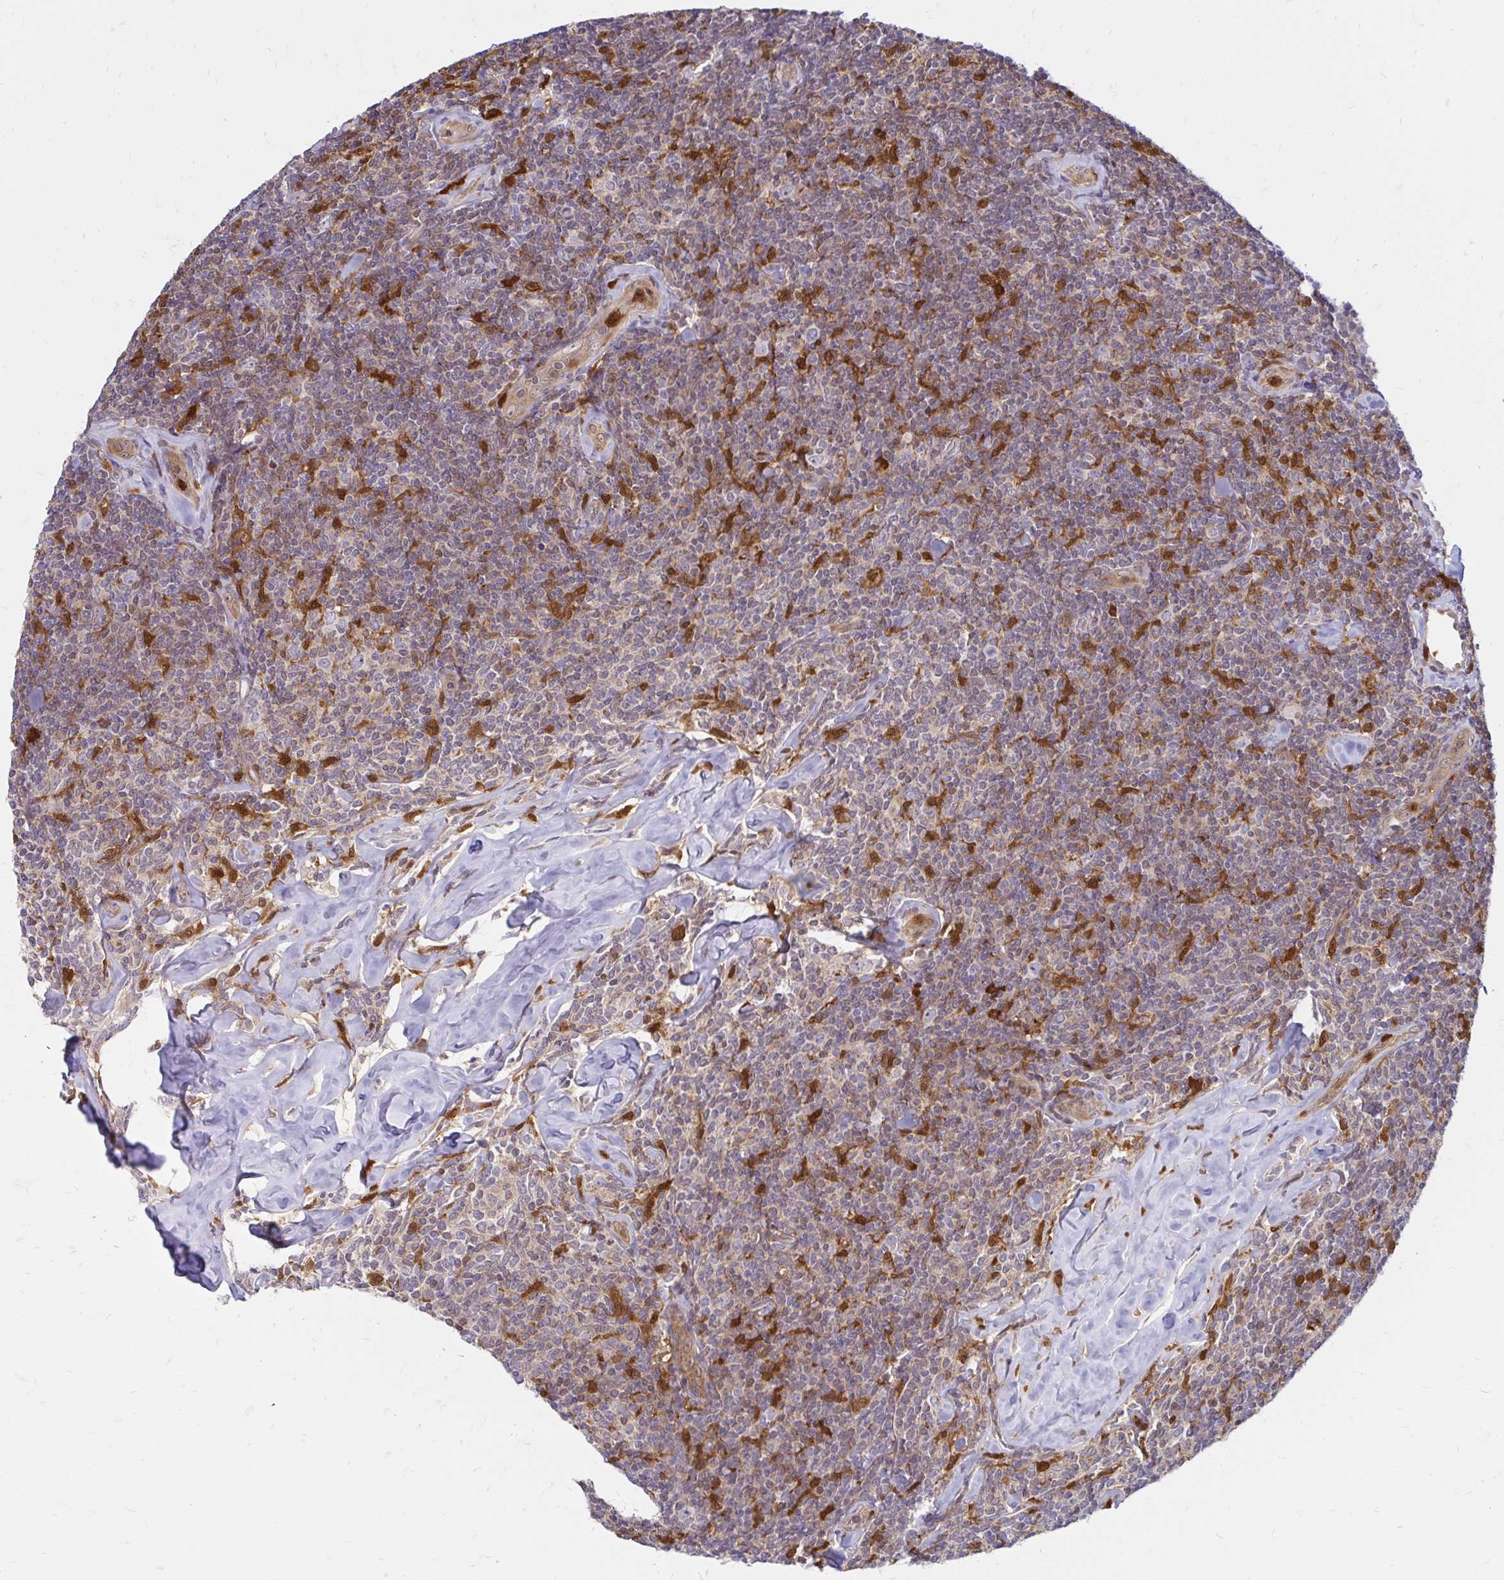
{"staining": {"intensity": "moderate", "quantity": "<25%", "location": "cytoplasmic/membranous"}, "tissue": "lymphoma", "cell_type": "Tumor cells", "image_type": "cancer", "snomed": [{"axis": "morphology", "description": "Malignant lymphoma, non-Hodgkin's type, Low grade"}, {"axis": "topography", "description": "Lymph node"}], "caption": "Brown immunohistochemical staining in malignant lymphoma, non-Hodgkin's type (low-grade) demonstrates moderate cytoplasmic/membranous positivity in approximately <25% of tumor cells.", "gene": "PYCARD", "patient": {"sex": "female", "age": 56}}